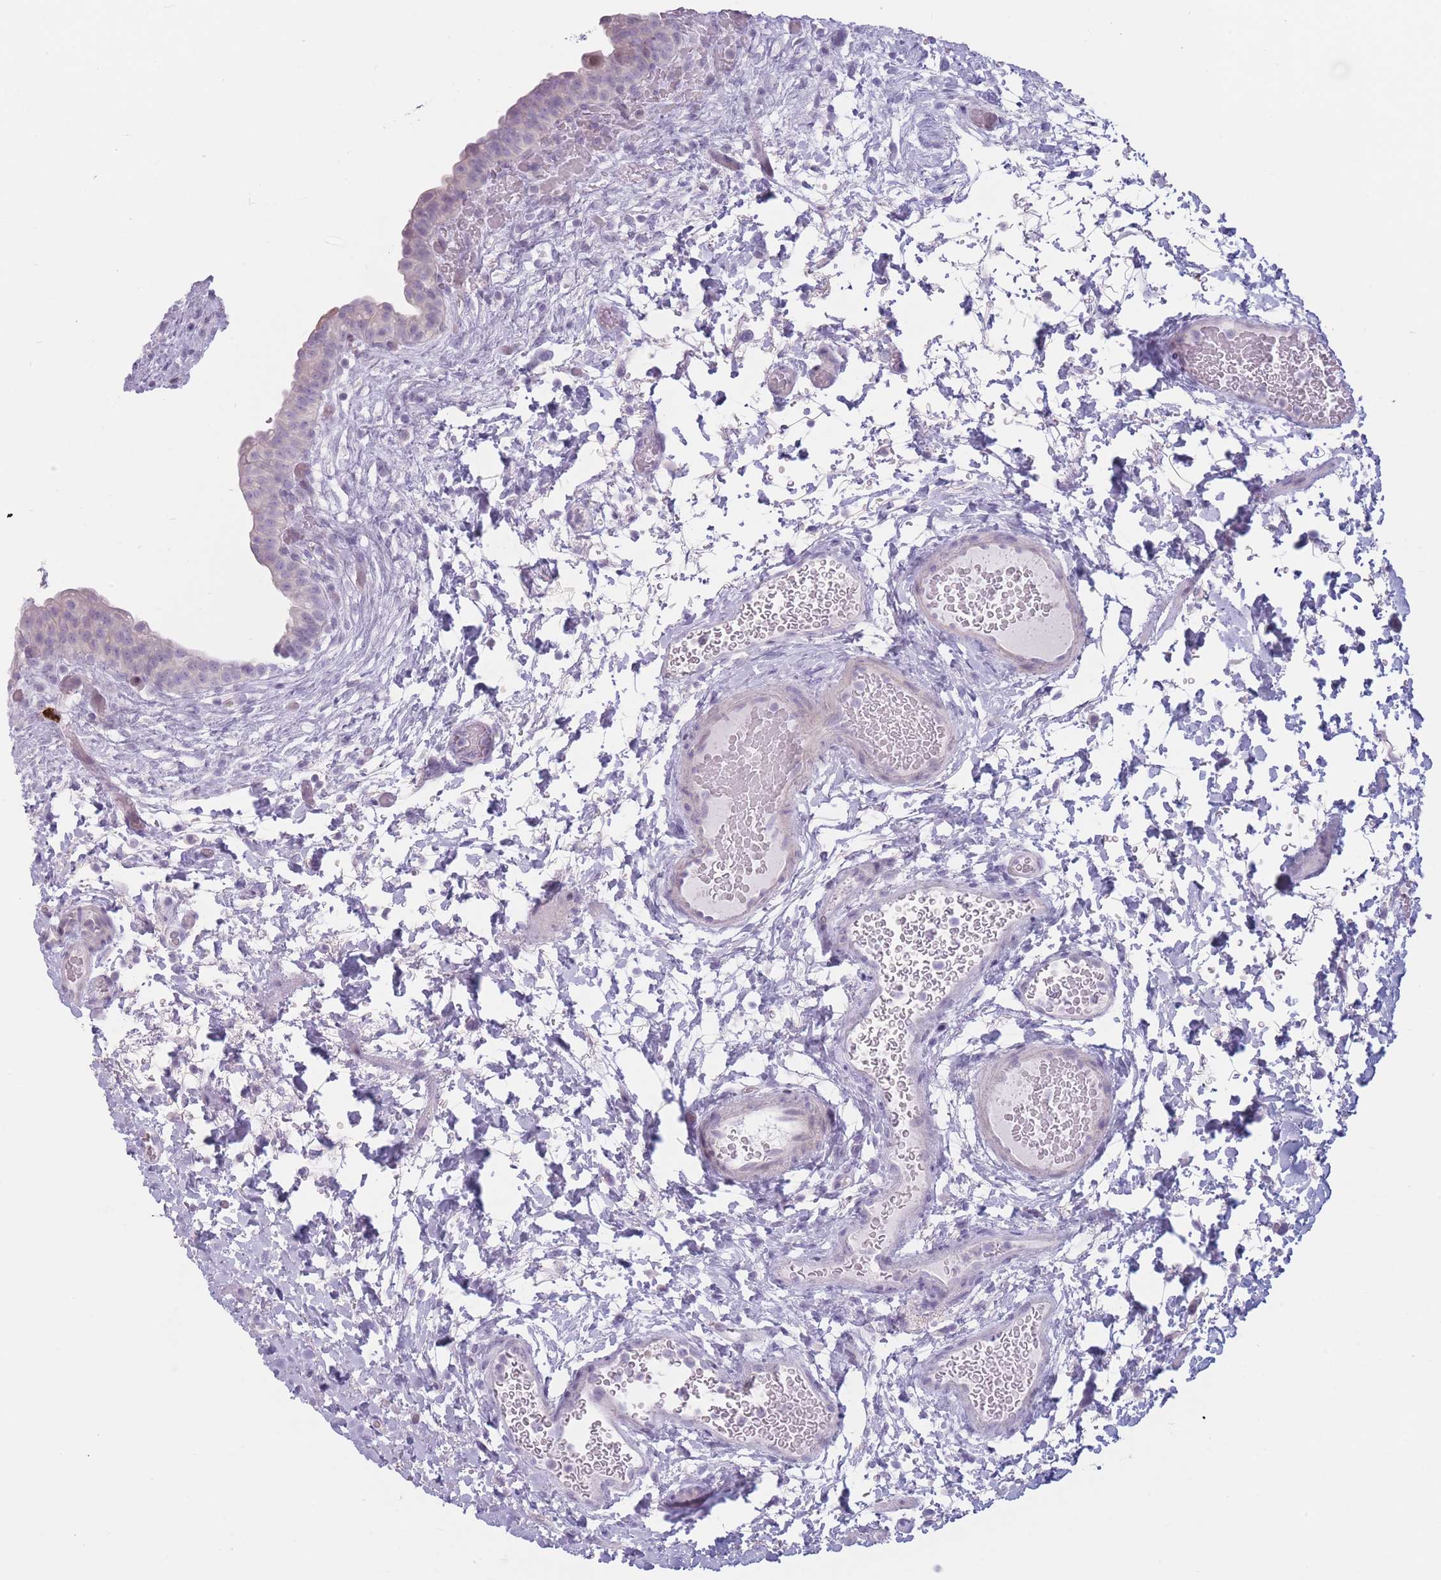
{"staining": {"intensity": "negative", "quantity": "none", "location": "none"}, "tissue": "urinary bladder", "cell_type": "Urothelial cells", "image_type": "normal", "snomed": [{"axis": "morphology", "description": "Normal tissue, NOS"}, {"axis": "topography", "description": "Urinary bladder"}], "caption": "This histopathology image is of normal urinary bladder stained with immunohistochemistry (IHC) to label a protein in brown with the nuclei are counter-stained blue. There is no expression in urothelial cells. (Immunohistochemistry (ihc), brightfield microscopy, high magnification).", "gene": "PLEKHG2", "patient": {"sex": "male", "age": 69}}